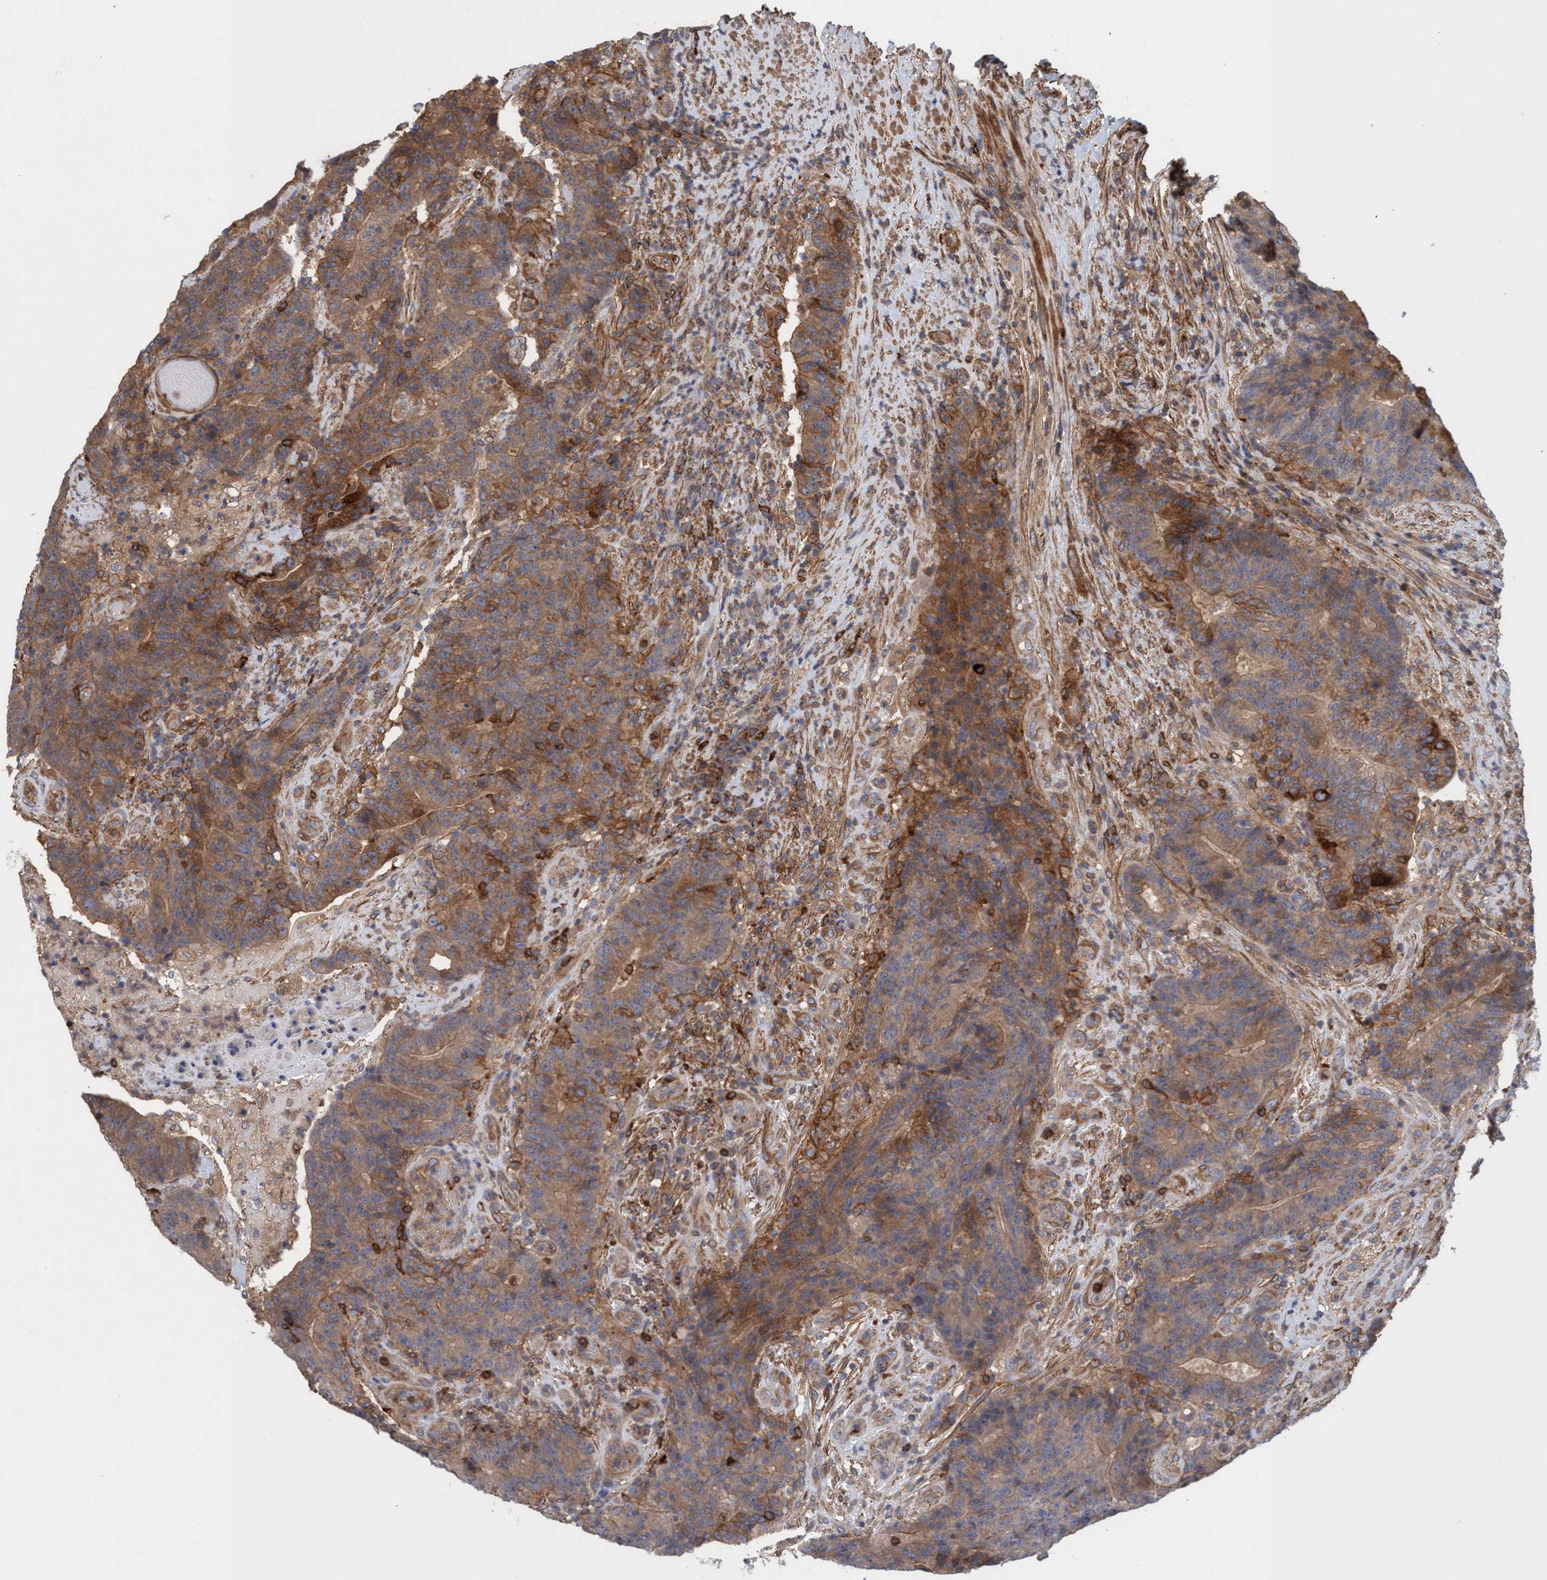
{"staining": {"intensity": "moderate", "quantity": ">75%", "location": "cytoplasmic/membranous"}, "tissue": "colorectal cancer", "cell_type": "Tumor cells", "image_type": "cancer", "snomed": [{"axis": "morphology", "description": "Normal tissue, NOS"}, {"axis": "morphology", "description": "Adenocarcinoma, NOS"}, {"axis": "topography", "description": "Colon"}], "caption": "Immunohistochemistry (IHC) of human colorectal adenocarcinoma reveals medium levels of moderate cytoplasmic/membranous expression in approximately >75% of tumor cells.", "gene": "SPECC1", "patient": {"sex": "female", "age": 75}}